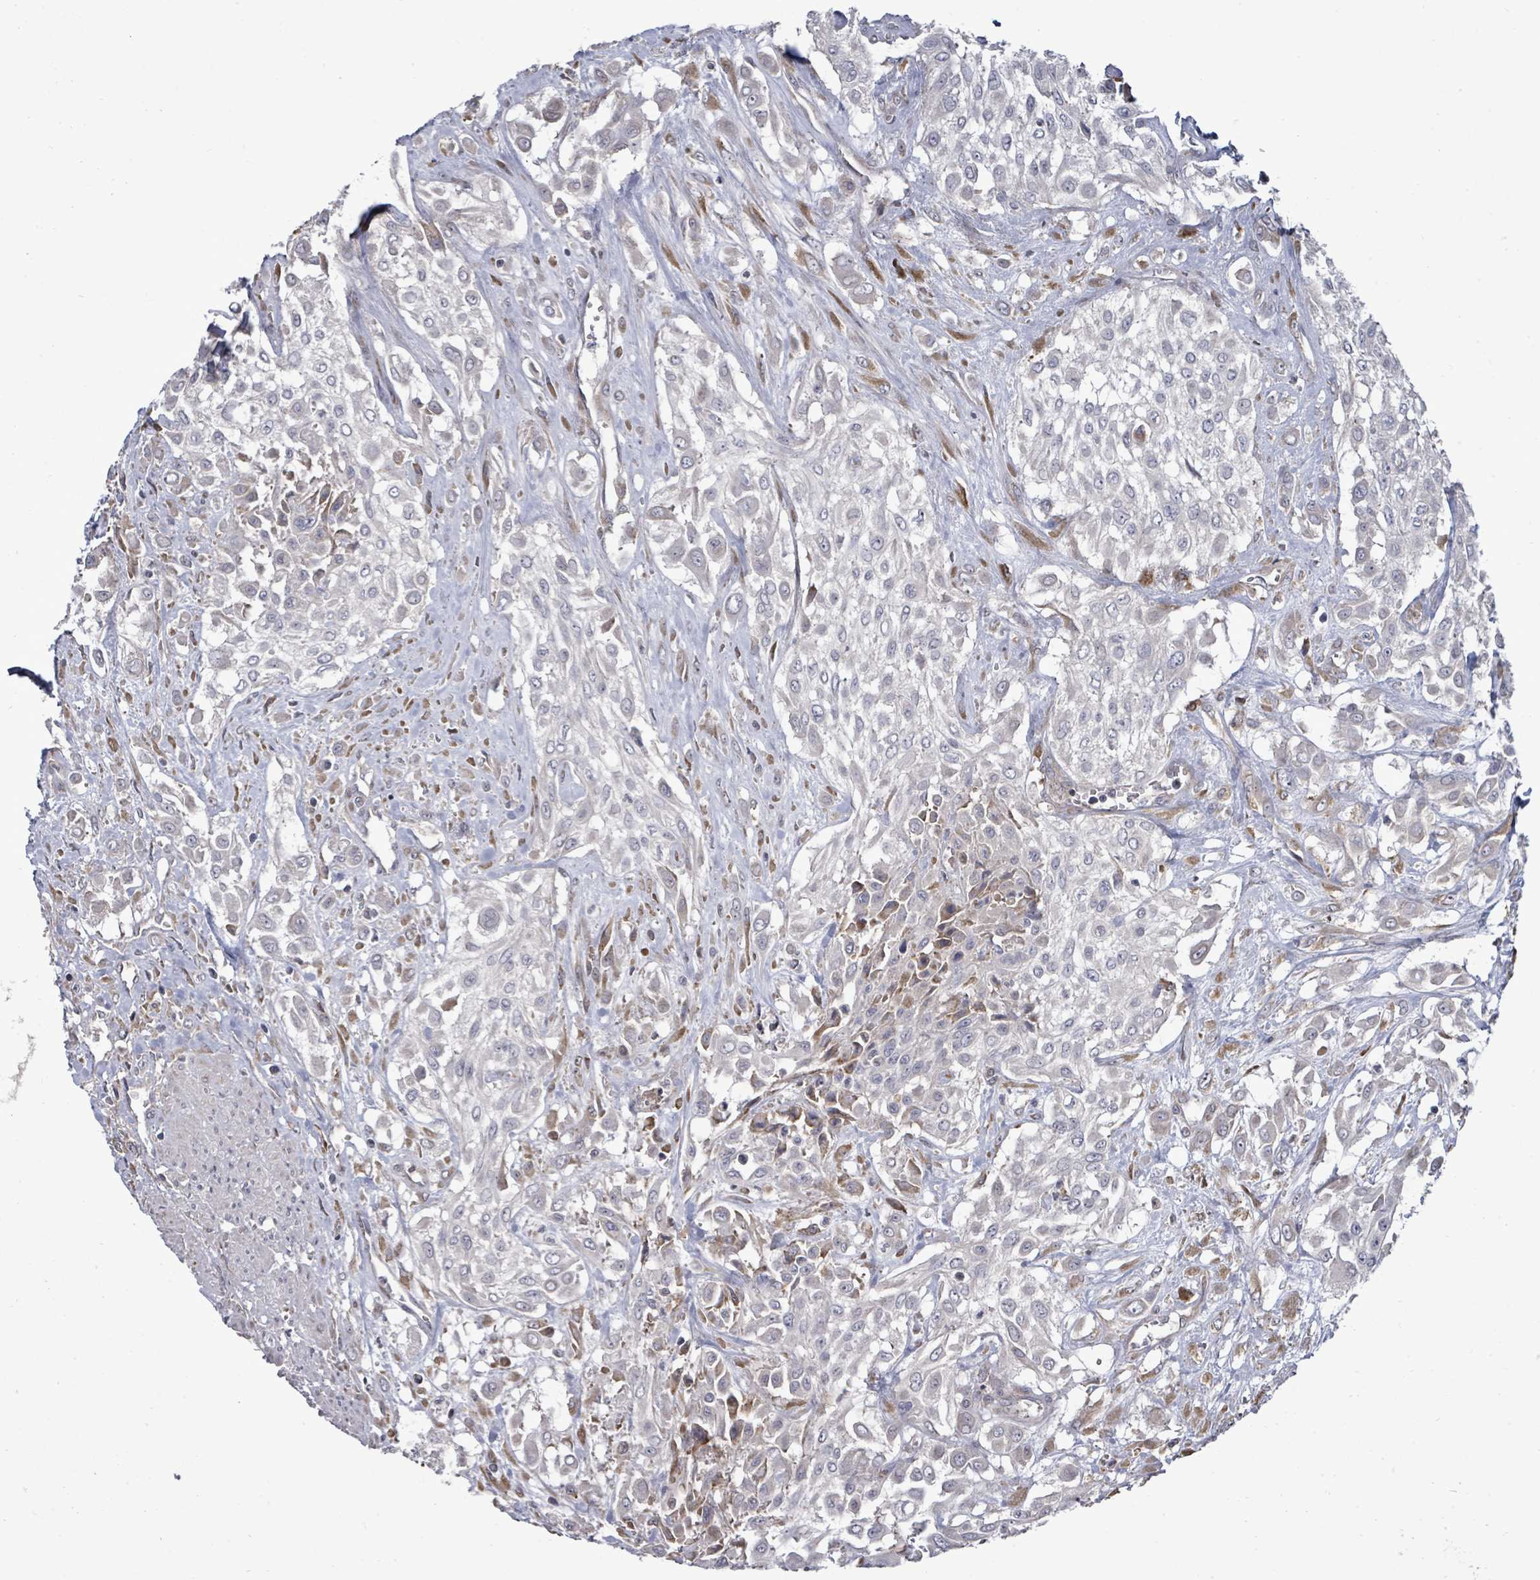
{"staining": {"intensity": "negative", "quantity": "none", "location": "none"}, "tissue": "urothelial cancer", "cell_type": "Tumor cells", "image_type": "cancer", "snomed": [{"axis": "morphology", "description": "Urothelial carcinoma, High grade"}, {"axis": "topography", "description": "Urinary bladder"}], "caption": "Tumor cells are negative for protein expression in human urothelial cancer.", "gene": "POMGNT2", "patient": {"sex": "male", "age": 57}}